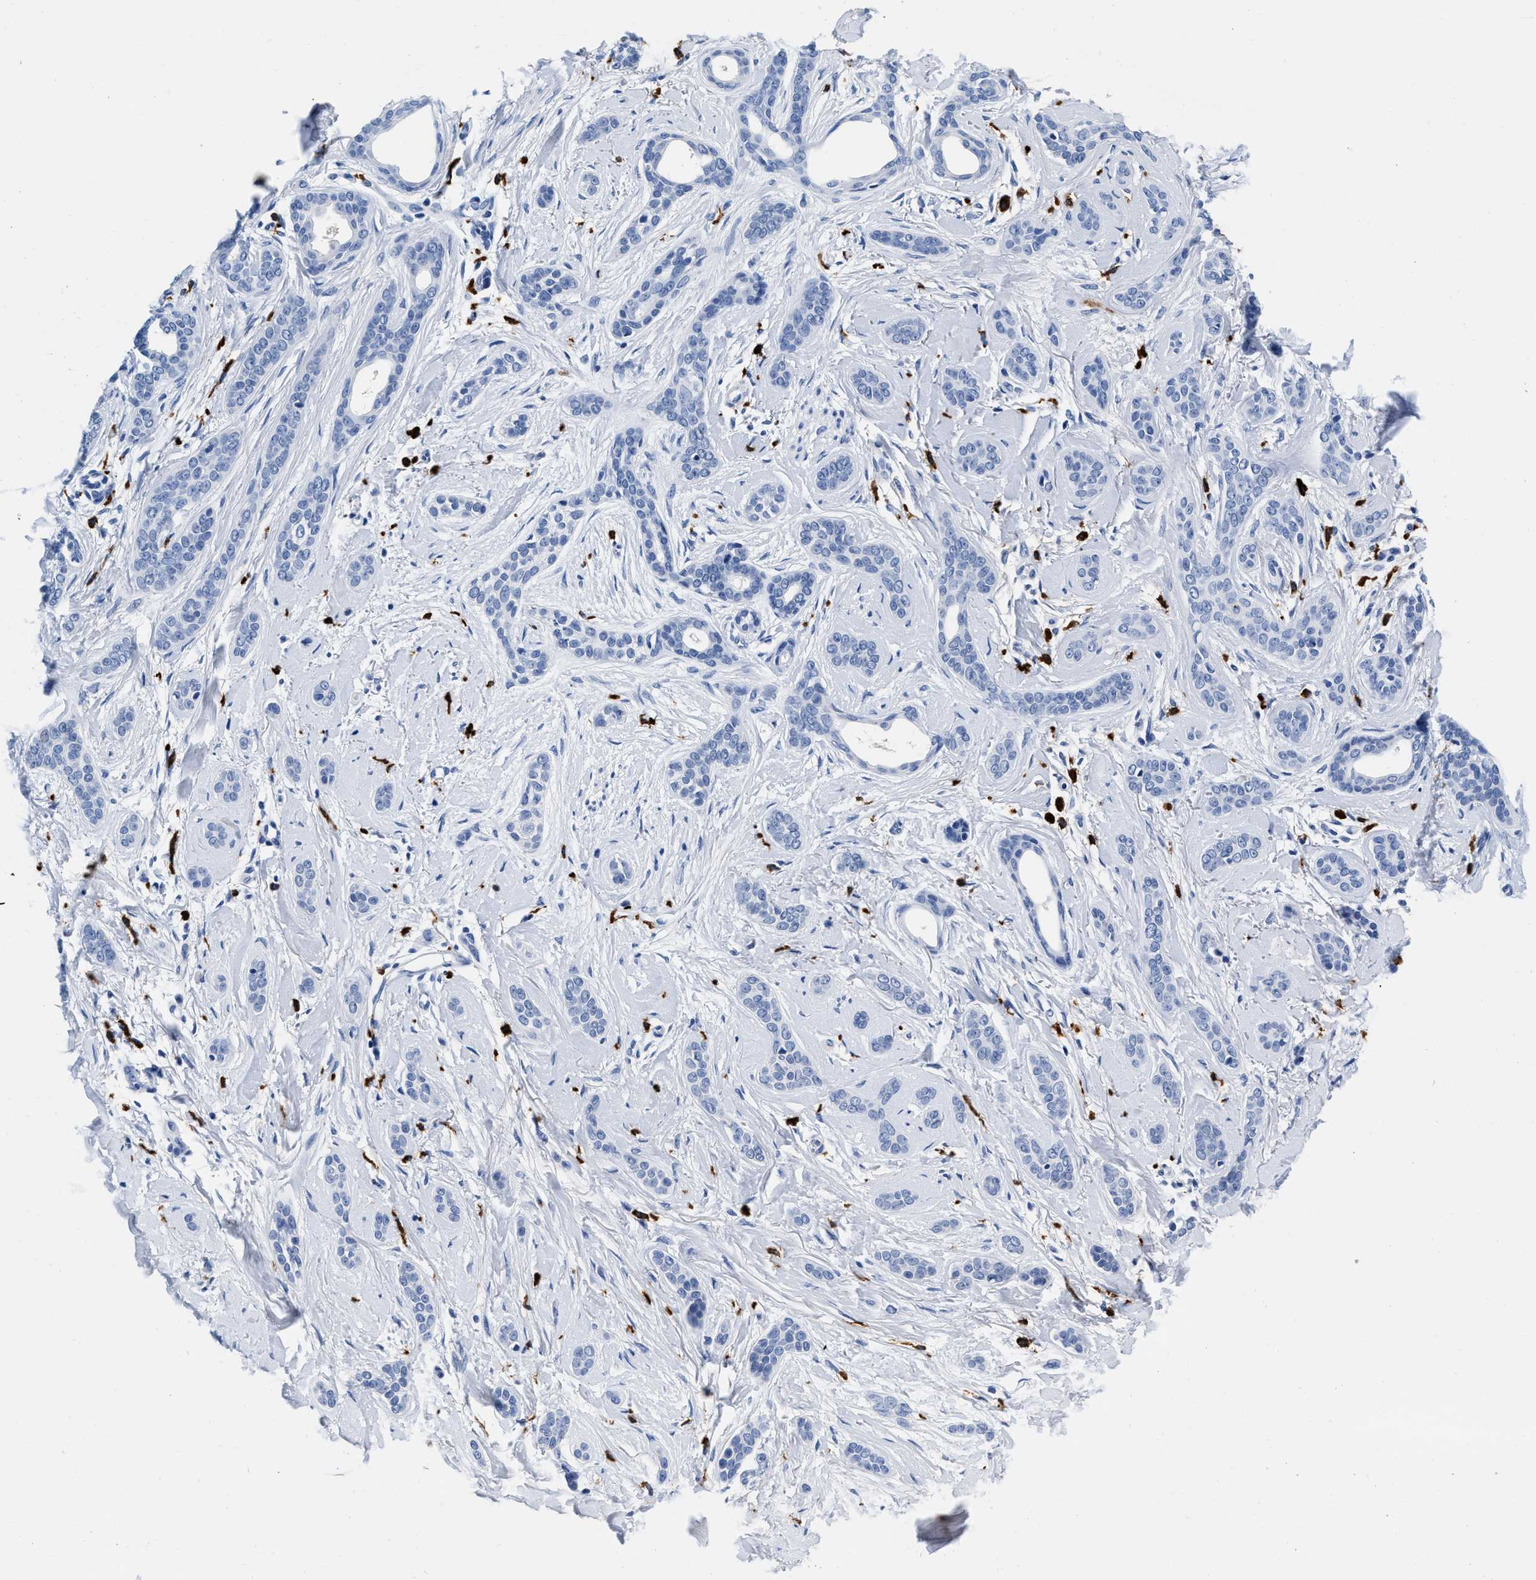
{"staining": {"intensity": "negative", "quantity": "none", "location": "none"}, "tissue": "skin cancer", "cell_type": "Tumor cells", "image_type": "cancer", "snomed": [{"axis": "morphology", "description": "Basal cell carcinoma"}, {"axis": "morphology", "description": "Adnexal tumor, benign"}, {"axis": "topography", "description": "Skin"}], "caption": "DAB (3,3'-diaminobenzidine) immunohistochemical staining of benign adnexal tumor (skin) reveals no significant staining in tumor cells.", "gene": "CER1", "patient": {"sex": "female", "age": 42}}